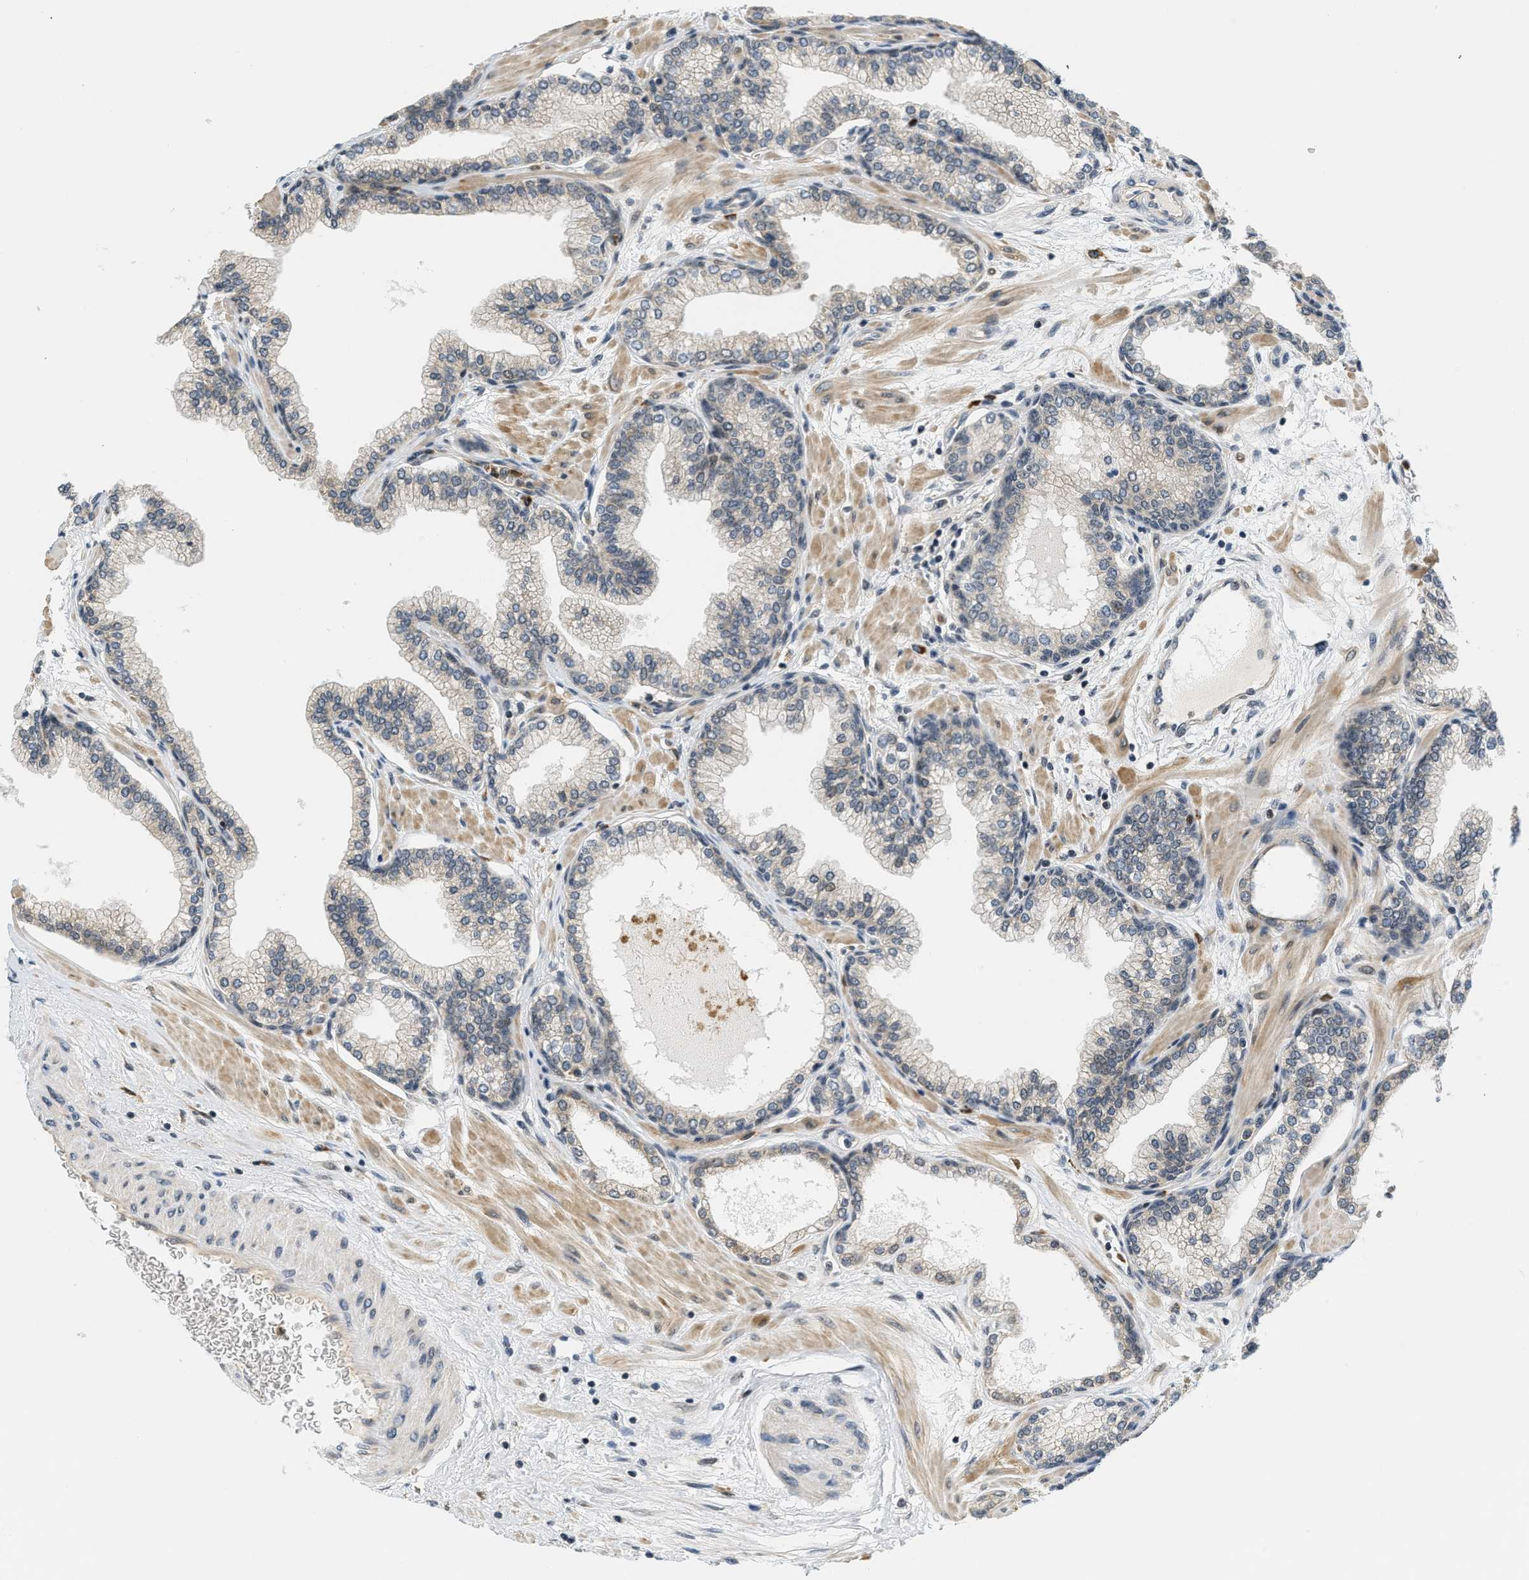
{"staining": {"intensity": "moderate", "quantity": "25%-75%", "location": "cytoplasmic/membranous"}, "tissue": "prostate", "cell_type": "Glandular cells", "image_type": "normal", "snomed": [{"axis": "morphology", "description": "Normal tissue, NOS"}, {"axis": "morphology", "description": "Urothelial carcinoma, Low grade"}, {"axis": "topography", "description": "Urinary bladder"}, {"axis": "topography", "description": "Prostate"}], "caption": "Glandular cells exhibit moderate cytoplasmic/membranous expression in approximately 25%-75% of cells in benign prostate.", "gene": "KMT2A", "patient": {"sex": "male", "age": 60}}